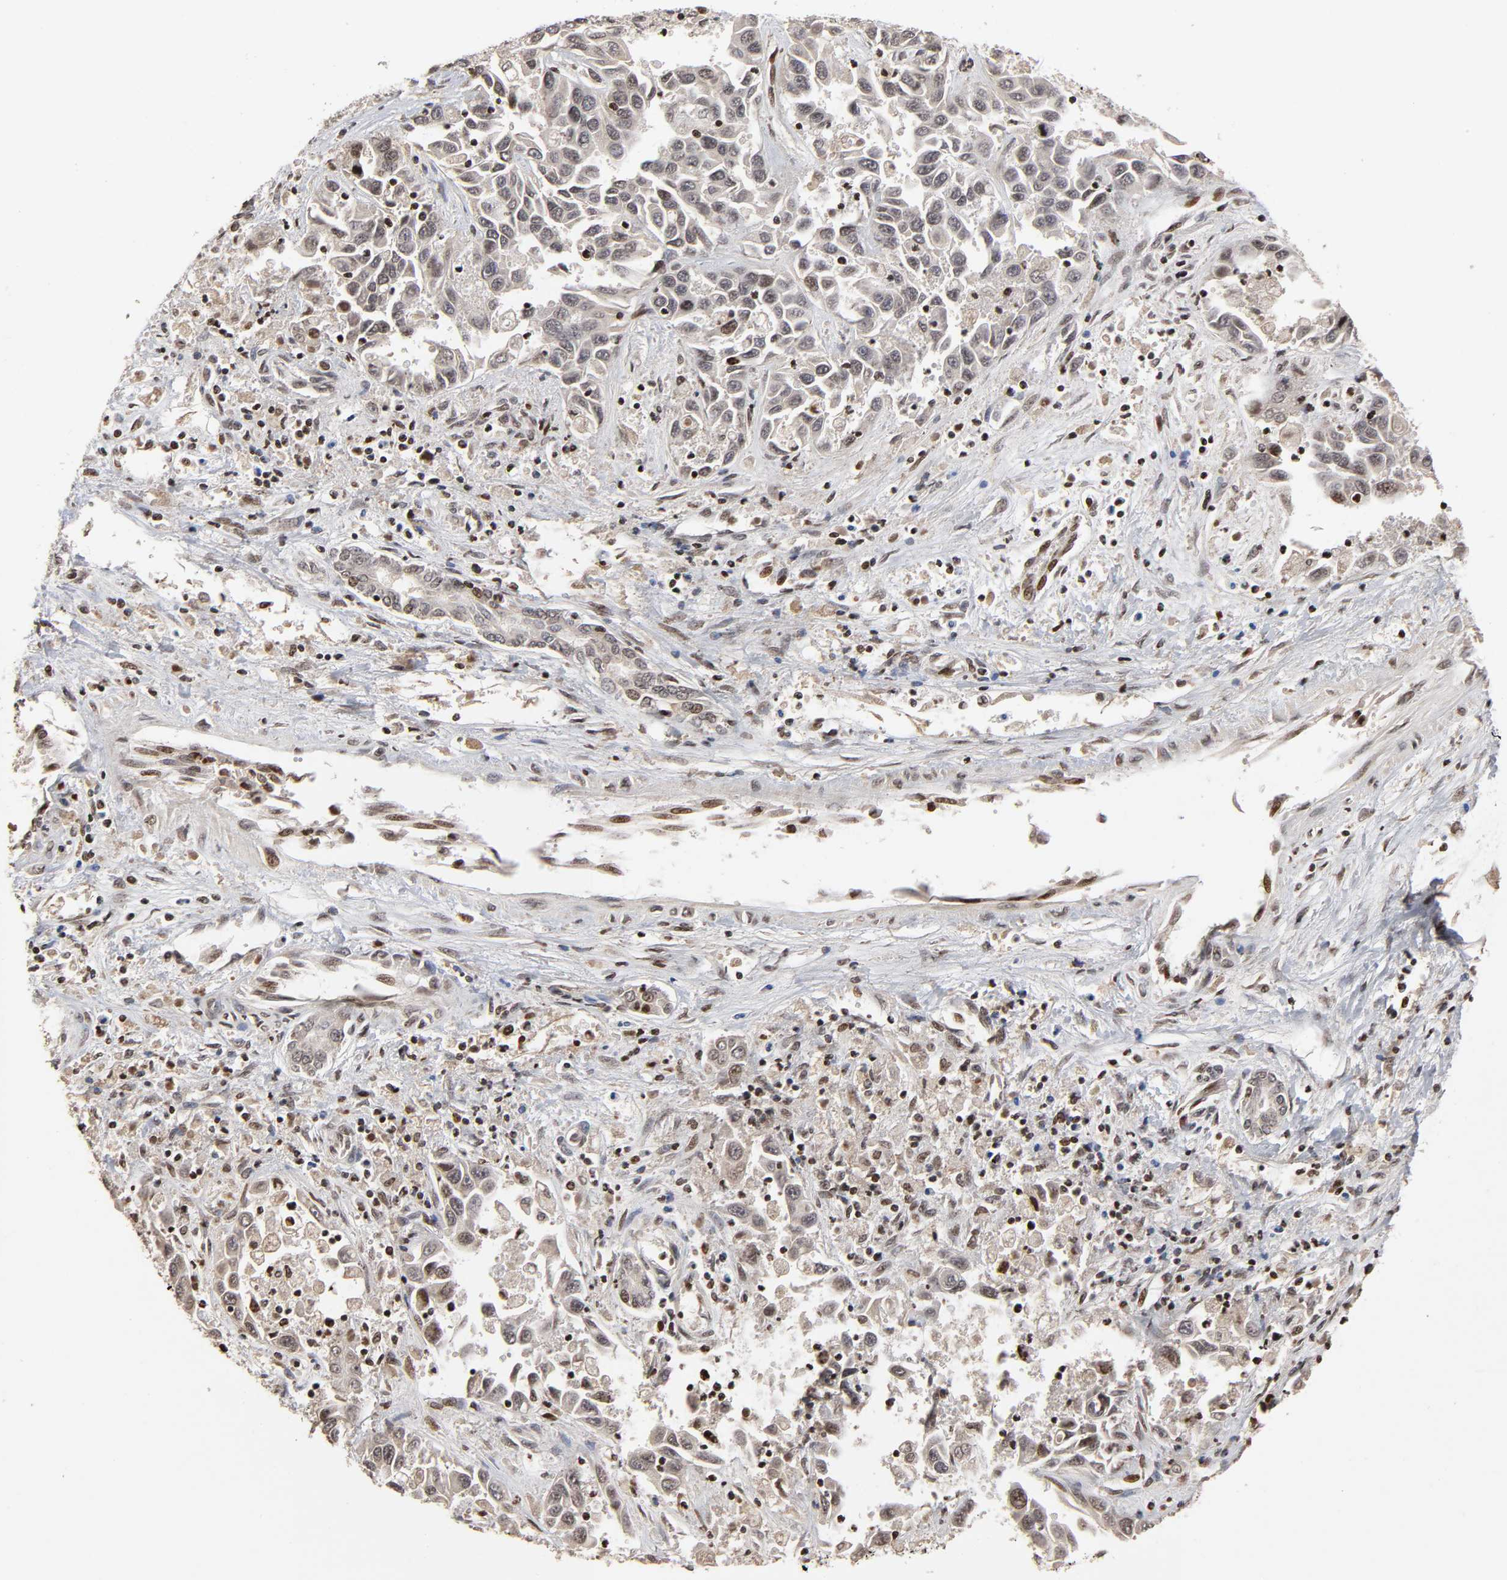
{"staining": {"intensity": "weak", "quantity": "<25%", "location": "cytoplasmic/membranous"}, "tissue": "liver cancer", "cell_type": "Tumor cells", "image_type": "cancer", "snomed": [{"axis": "morphology", "description": "Cholangiocarcinoma"}, {"axis": "topography", "description": "Liver"}], "caption": "High power microscopy micrograph of an immunohistochemistry histopathology image of liver cancer, revealing no significant positivity in tumor cells.", "gene": "ZNF473", "patient": {"sex": "female", "age": 52}}